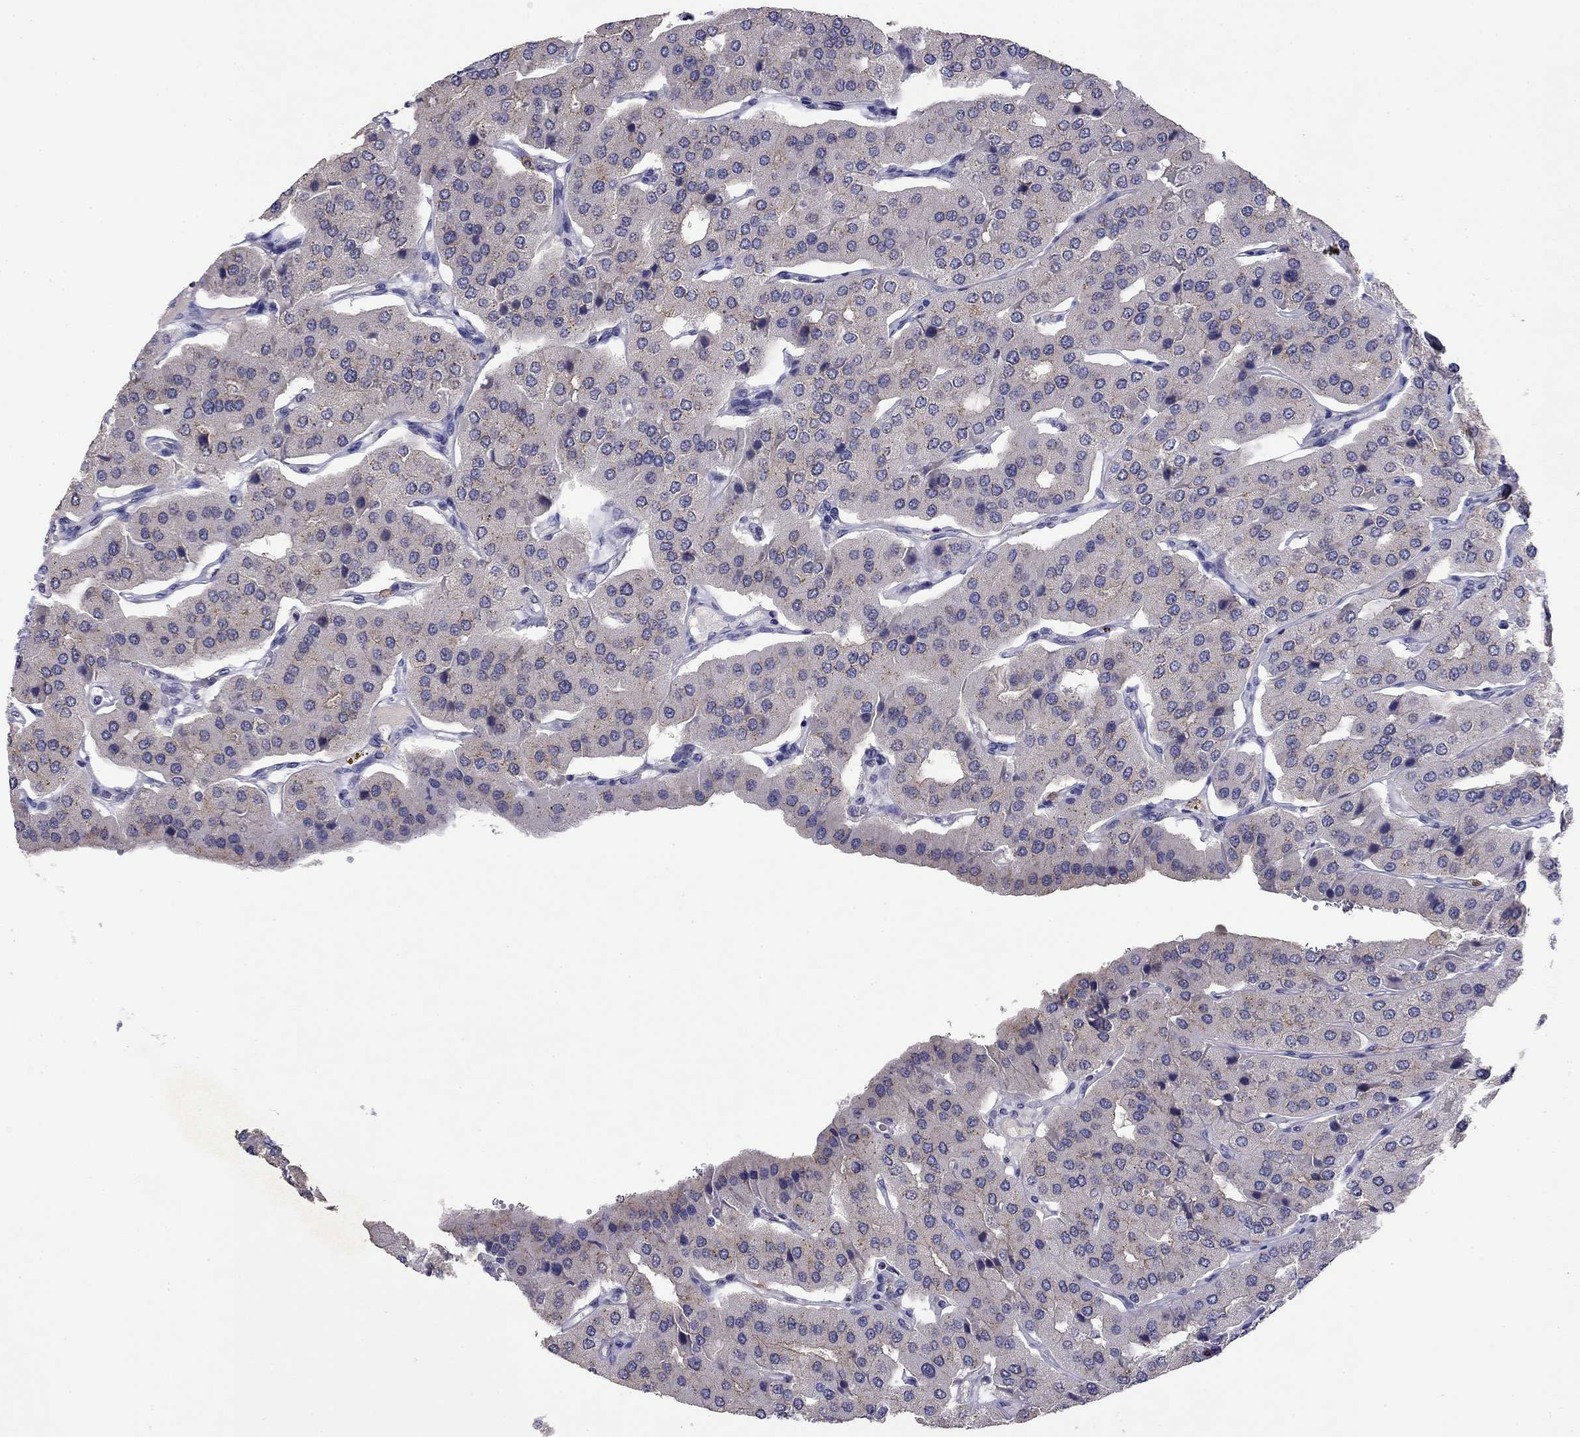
{"staining": {"intensity": "negative", "quantity": "none", "location": "none"}, "tissue": "parathyroid gland", "cell_type": "Glandular cells", "image_type": "normal", "snomed": [{"axis": "morphology", "description": "Normal tissue, NOS"}, {"axis": "morphology", "description": "Adenoma, NOS"}, {"axis": "topography", "description": "Parathyroid gland"}], "caption": "DAB immunohistochemical staining of unremarkable human parathyroid gland demonstrates no significant expression in glandular cells. (Immunohistochemistry (ihc), brightfield microscopy, high magnification).", "gene": "WNK3", "patient": {"sex": "female", "age": 86}}